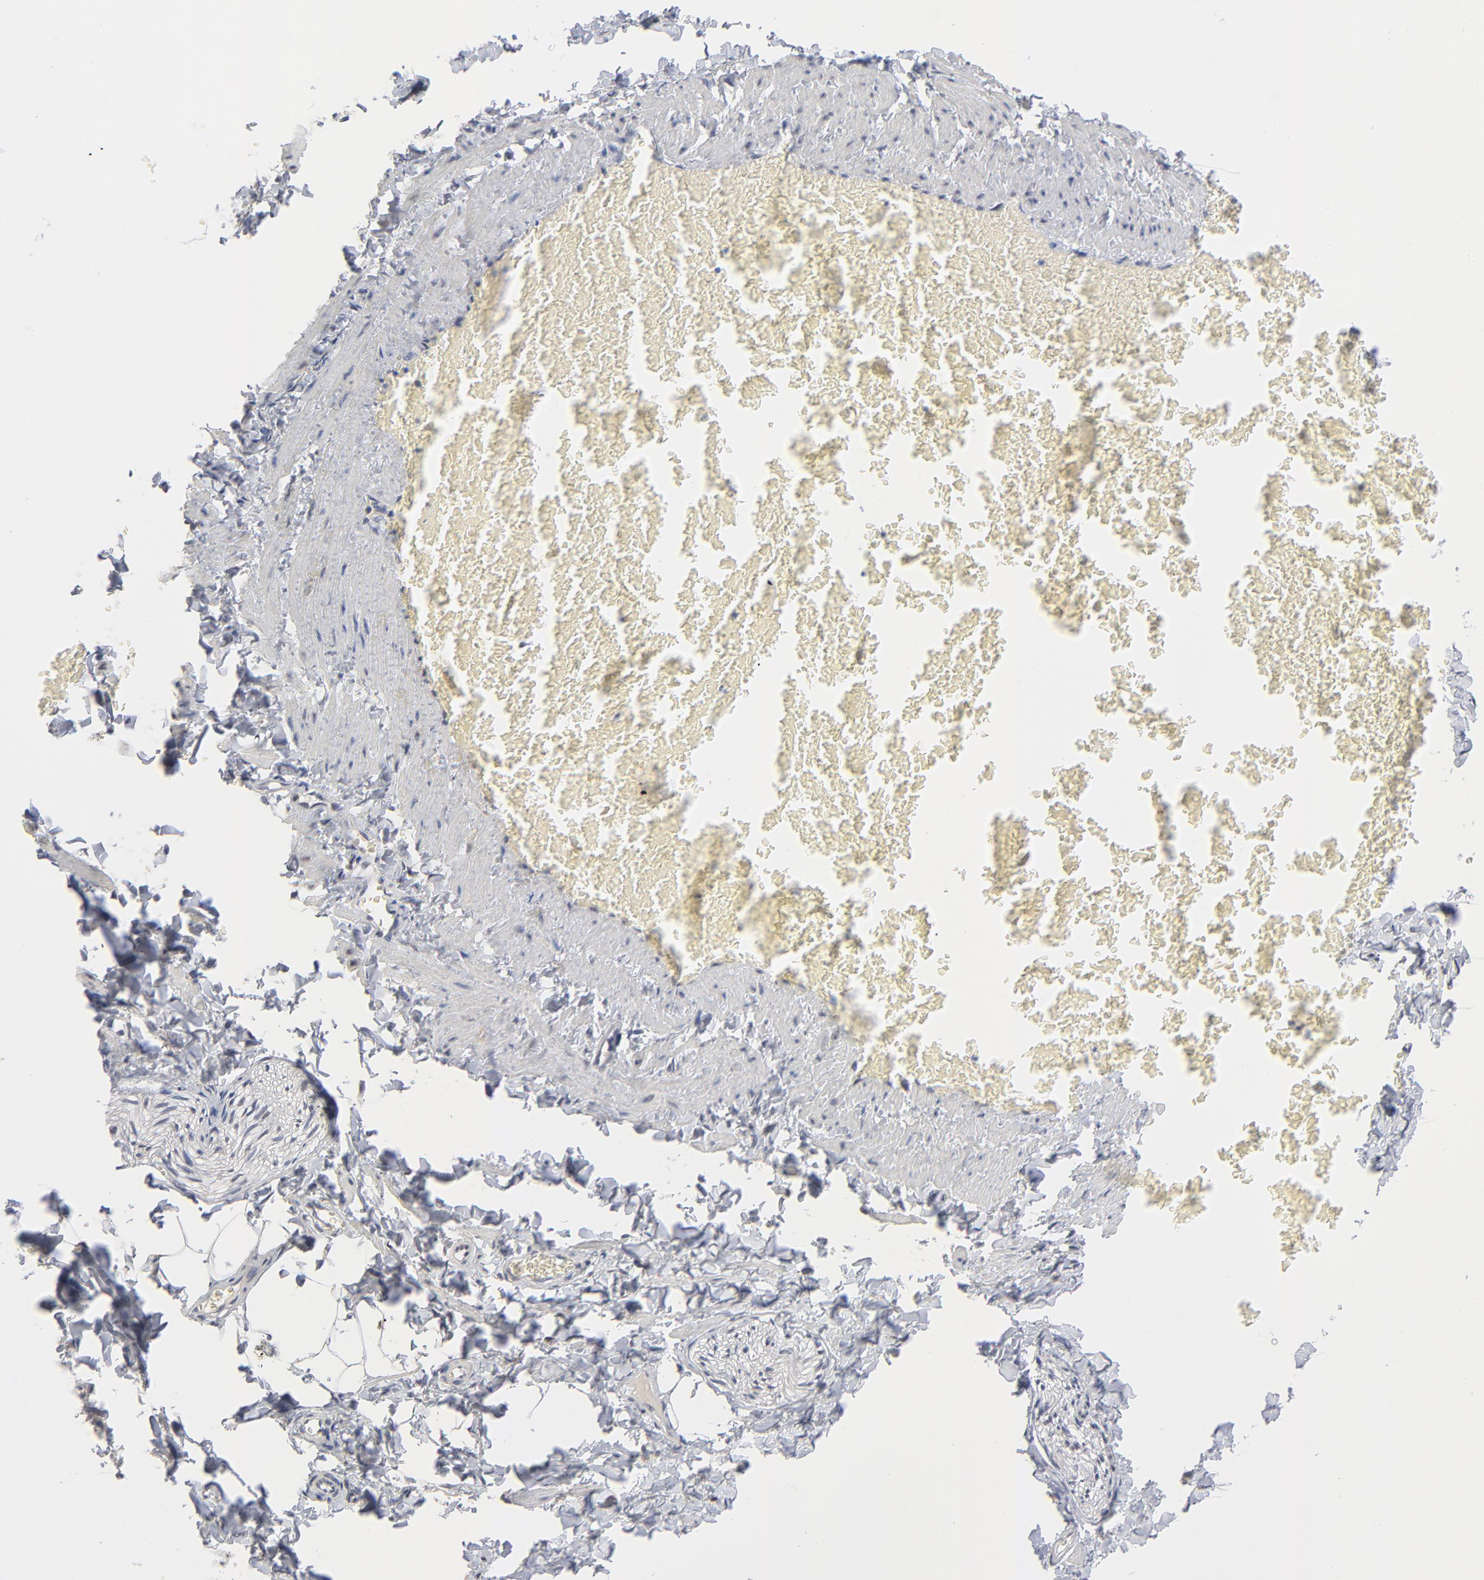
{"staining": {"intensity": "negative", "quantity": "none", "location": "none"}, "tissue": "adipose tissue", "cell_type": "Adipocytes", "image_type": "normal", "snomed": [{"axis": "morphology", "description": "Normal tissue, NOS"}, {"axis": "topography", "description": "Vascular tissue"}], "caption": "This is an immunohistochemistry image of unremarkable adipose tissue. There is no expression in adipocytes.", "gene": "MBIP", "patient": {"sex": "male", "age": 41}}